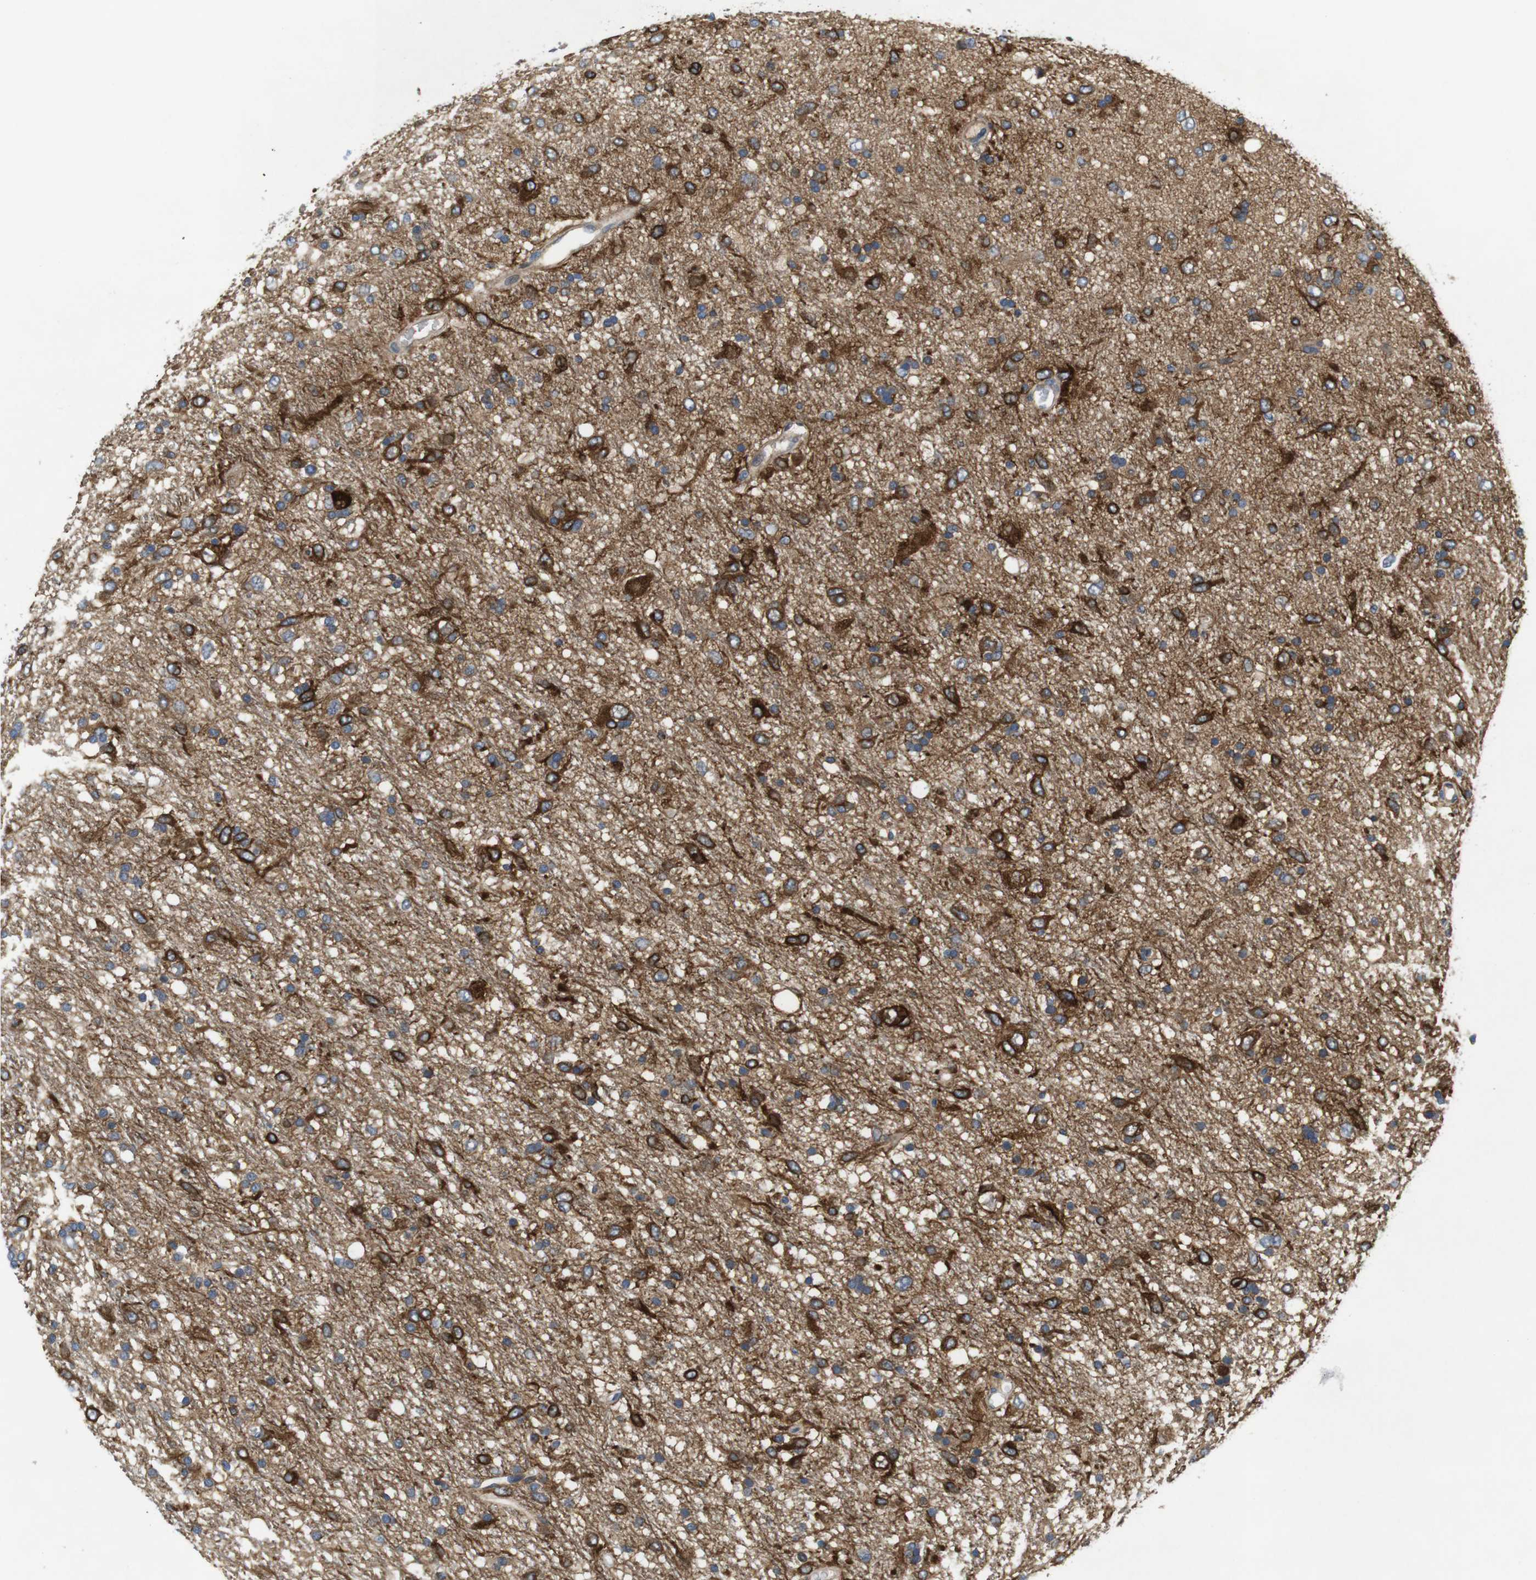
{"staining": {"intensity": "strong", "quantity": "25%-75%", "location": "cytoplasmic/membranous"}, "tissue": "glioma", "cell_type": "Tumor cells", "image_type": "cancer", "snomed": [{"axis": "morphology", "description": "Glioma, malignant, Low grade"}, {"axis": "topography", "description": "Brain"}], "caption": "A high amount of strong cytoplasmic/membranous staining is identified in approximately 25%-75% of tumor cells in low-grade glioma (malignant) tissue.", "gene": "DCLK1", "patient": {"sex": "male", "age": 77}}